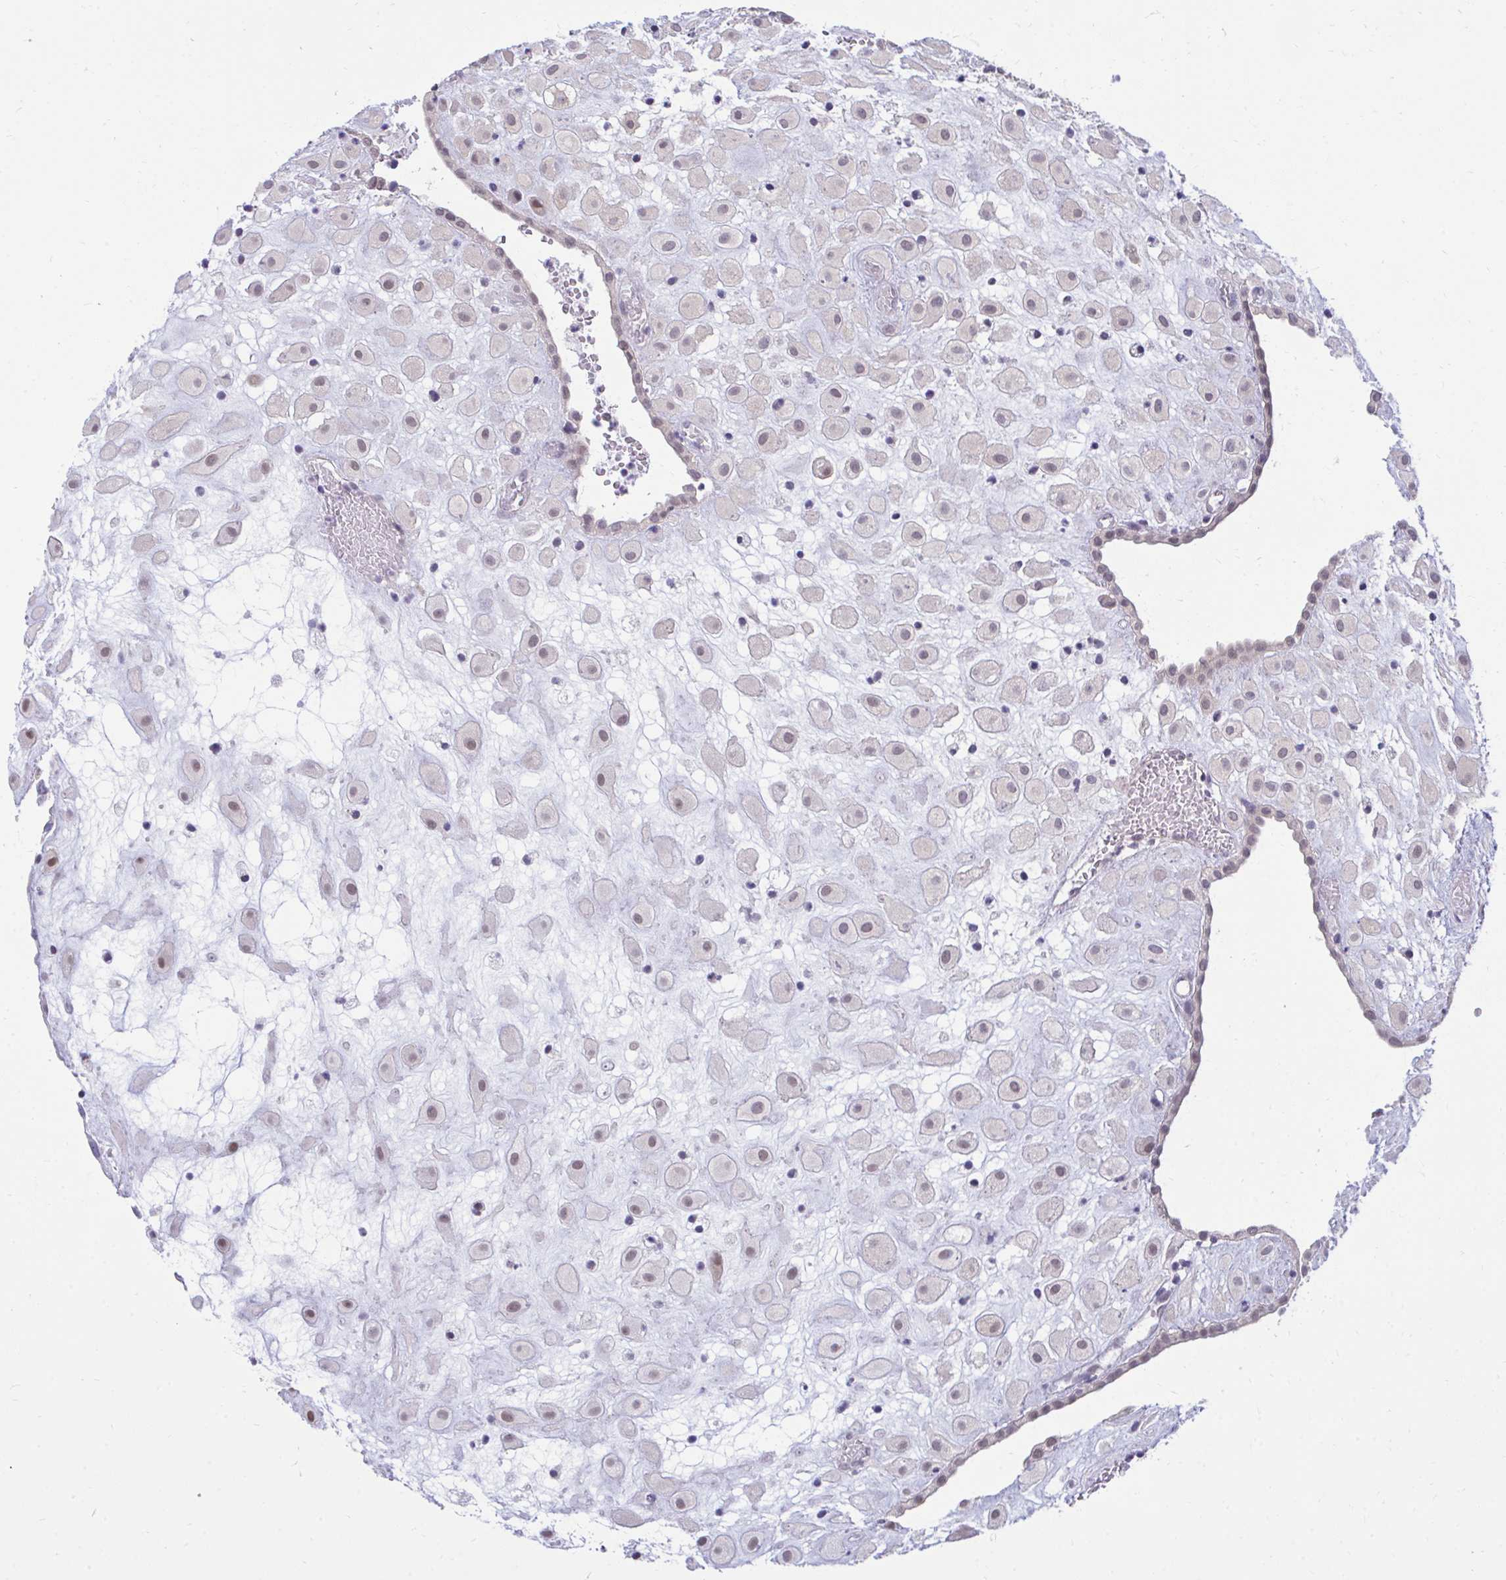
{"staining": {"intensity": "weak", "quantity": "25%-75%", "location": "nuclear"}, "tissue": "placenta", "cell_type": "Decidual cells", "image_type": "normal", "snomed": [{"axis": "morphology", "description": "Normal tissue, NOS"}, {"axis": "topography", "description": "Placenta"}], "caption": "About 25%-75% of decidual cells in unremarkable human placenta demonstrate weak nuclear protein expression as visualized by brown immunohistochemical staining.", "gene": "CSE1L", "patient": {"sex": "female", "age": 24}}